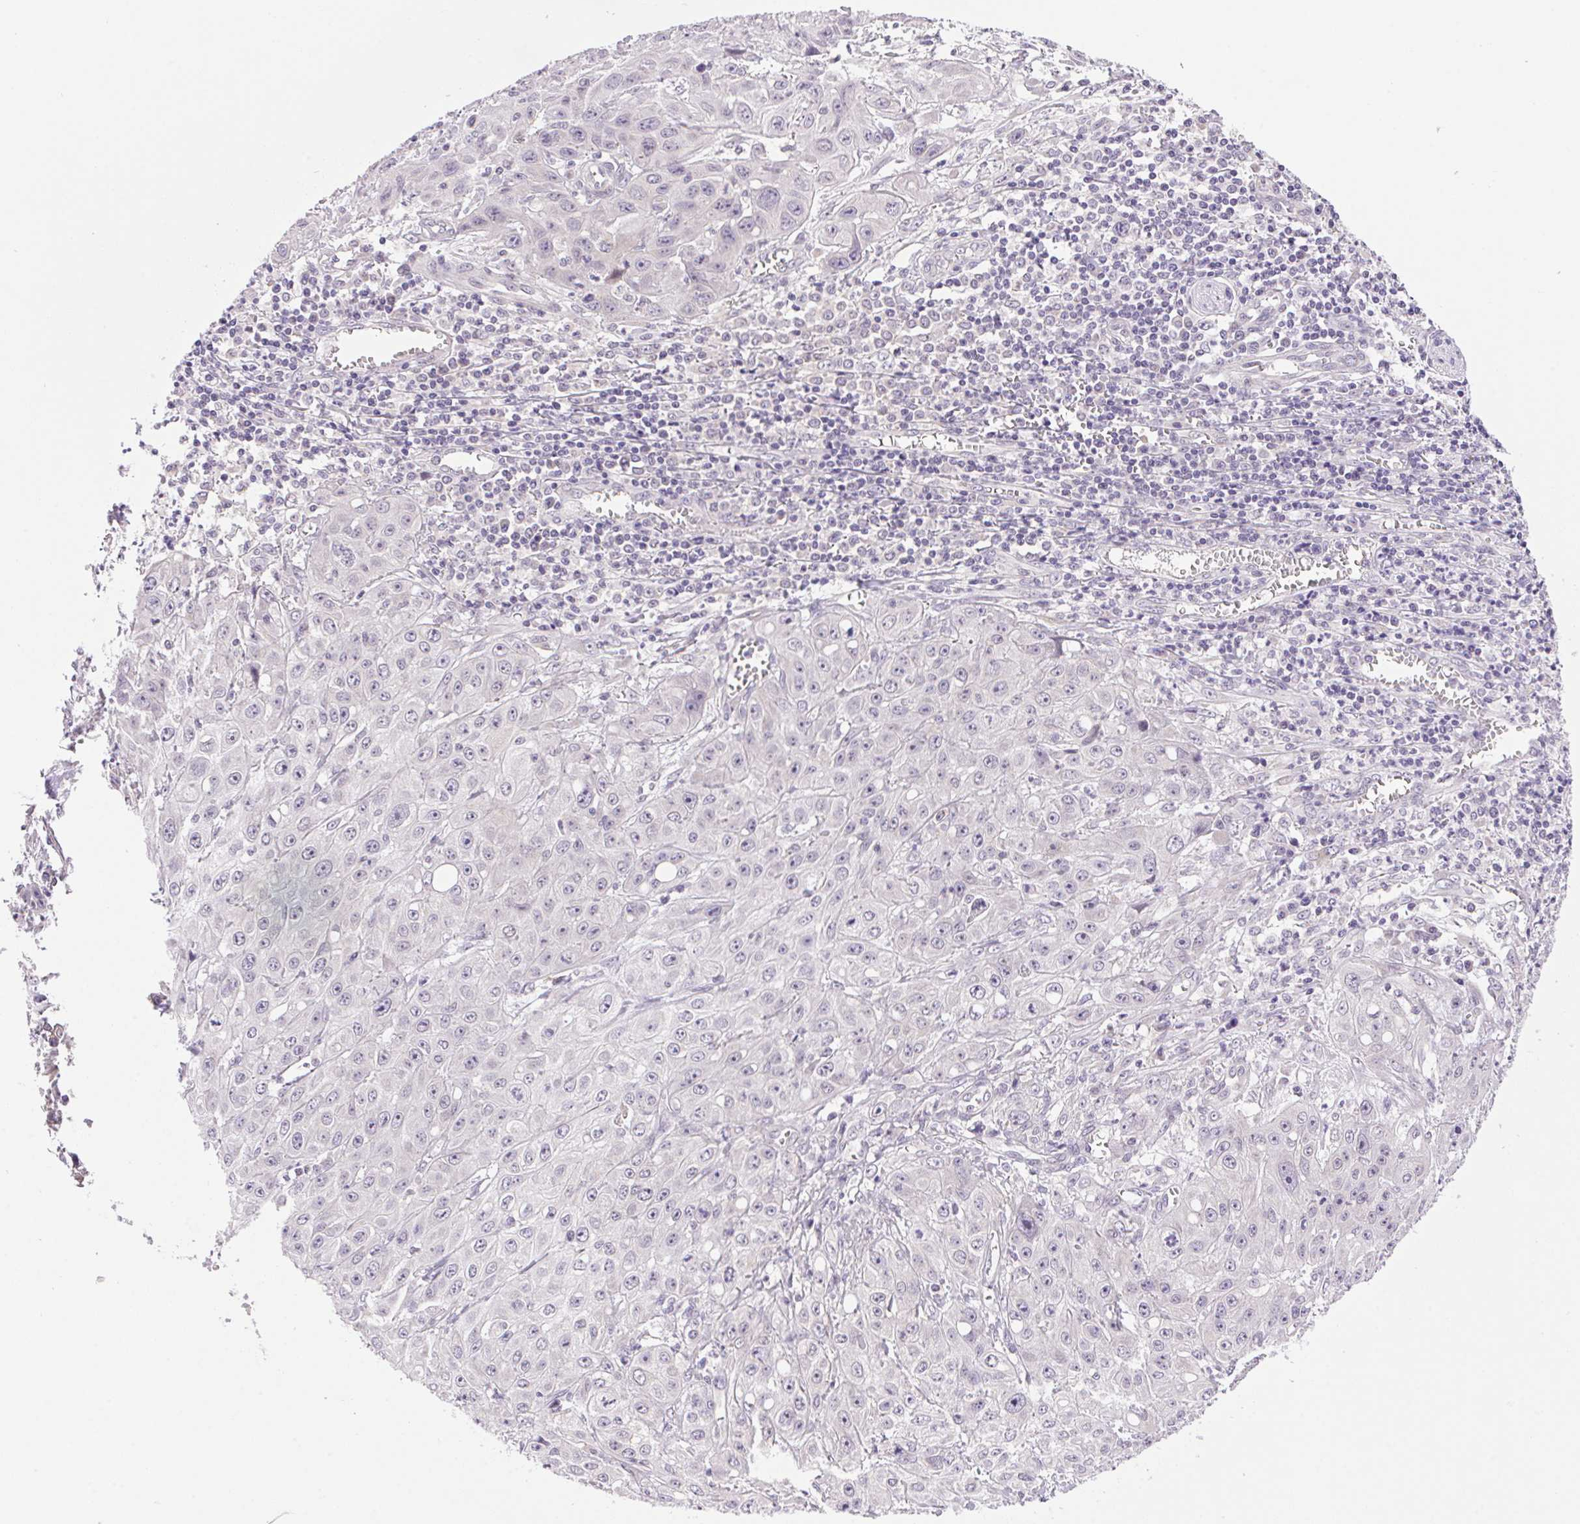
{"staining": {"intensity": "negative", "quantity": "none", "location": "none"}, "tissue": "skin cancer", "cell_type": "Tumor cells", "image_type": "cancer", "snomed": [{"axis": "morphology", "description": "Squamous cell carcinoma, NOS"}, {"axis": "topography", "description": "Skin"}, {"axis": "topography", "description": "Vulva"}], "caption": "An image of human skin cancer (squamous cell carcinoma) is negative for staining in tumor cells.", "gene": "SMIM13", "patient": {"sex": "female", "age": 71}}